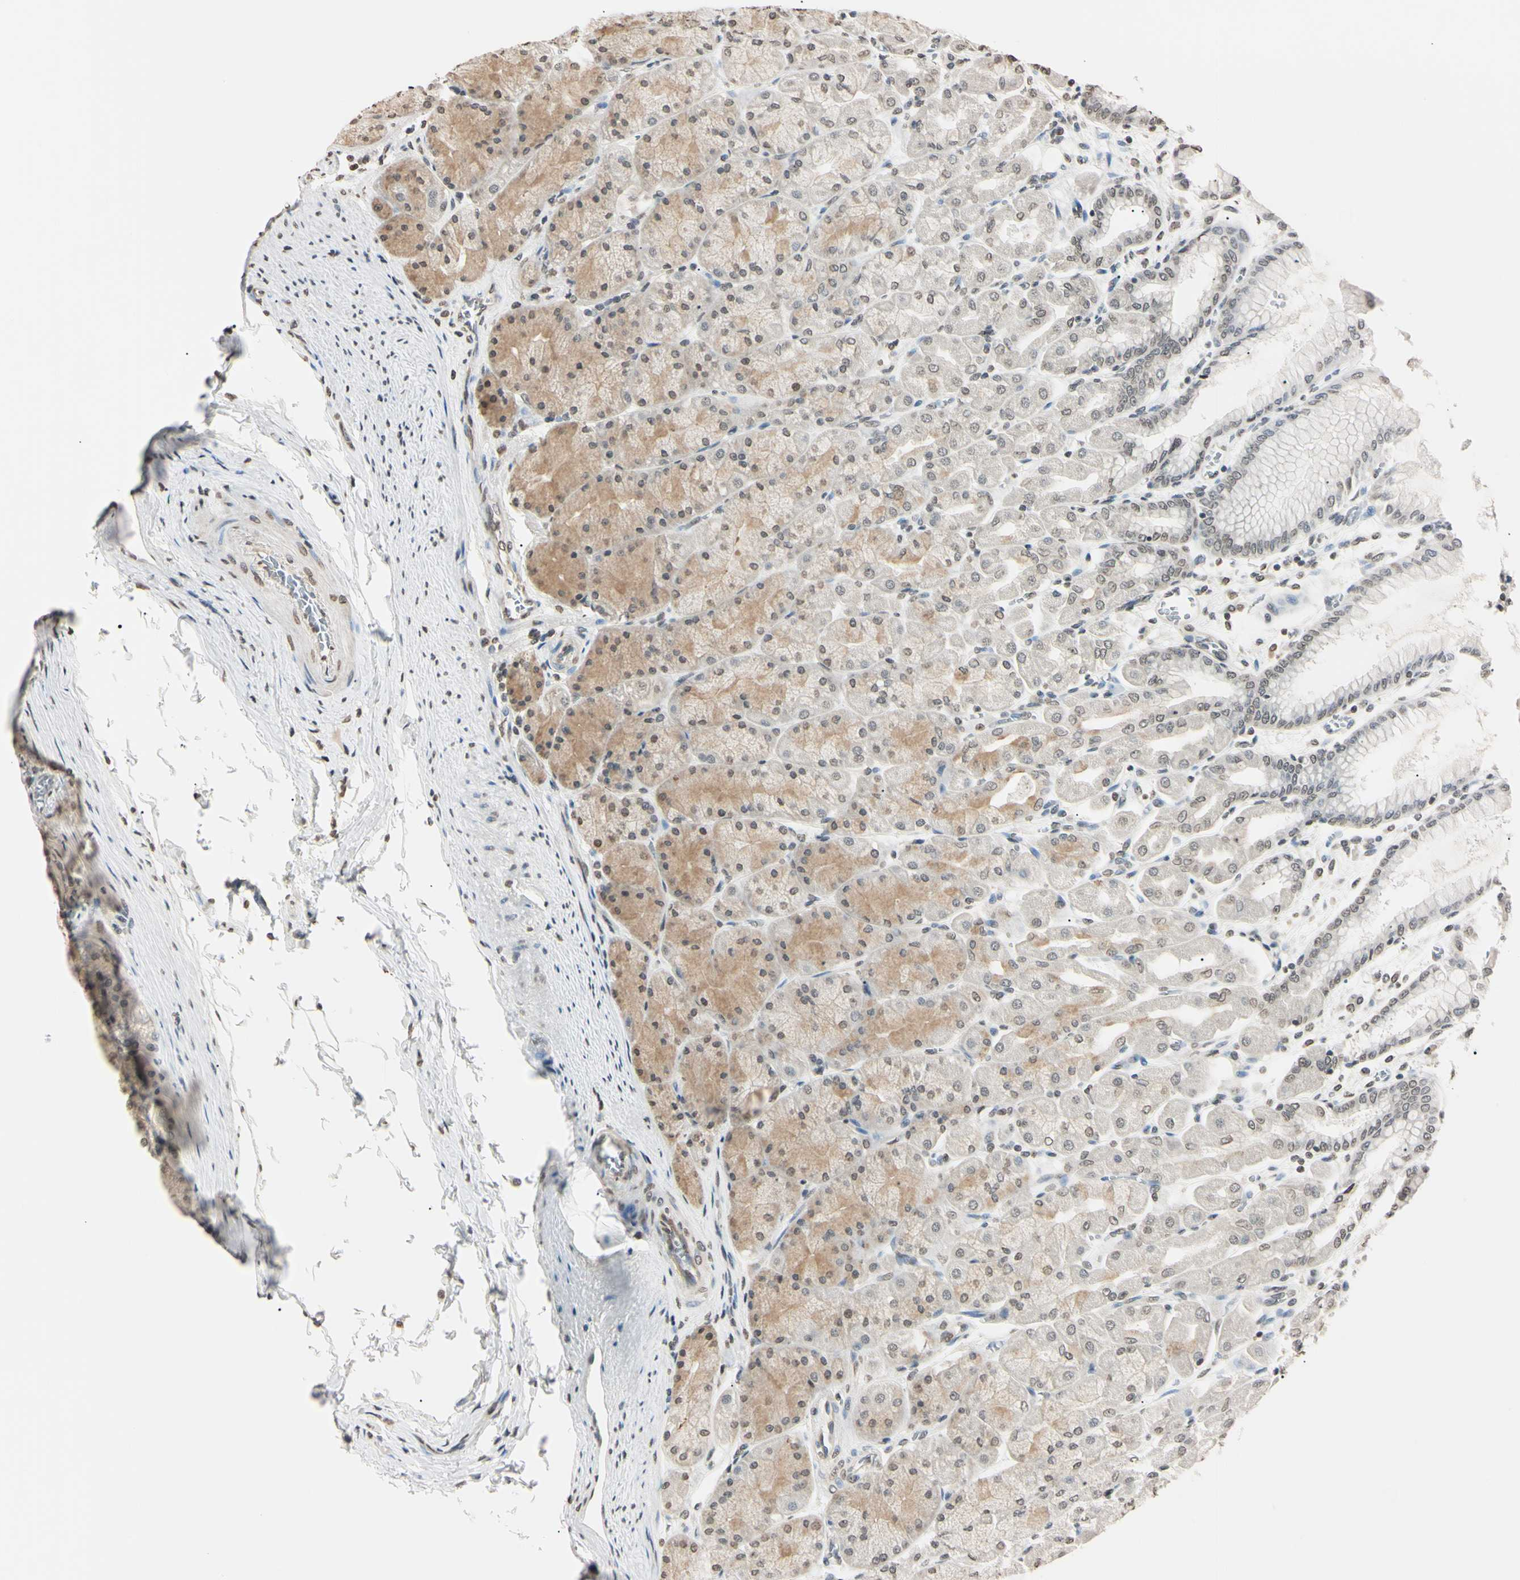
{"staining": {"intensity": "weak", "quantity": "25%-75%", "location": "cytoplasmic/membranous,nuclear"}, "tissue": "stomach", "cell_type": "Glandular cells", "image_type": "normal", "snomed": [{"axis": "morphology", "description": "Normal tissue, NOS"}, {"axis": "topography", "description": "Stomach, upper"}], "caption": "Protein staining by immunohistochemistry (IHC) reveals weak cytoplasmic/membranous,nuclear expression in approximately 25%-75% of glandular cells in unremarkable stomach. (IHC, brightfield microscopy, high magnification).", "gene": "CDC45", "patient": {"sex": "female", "age": 56}}